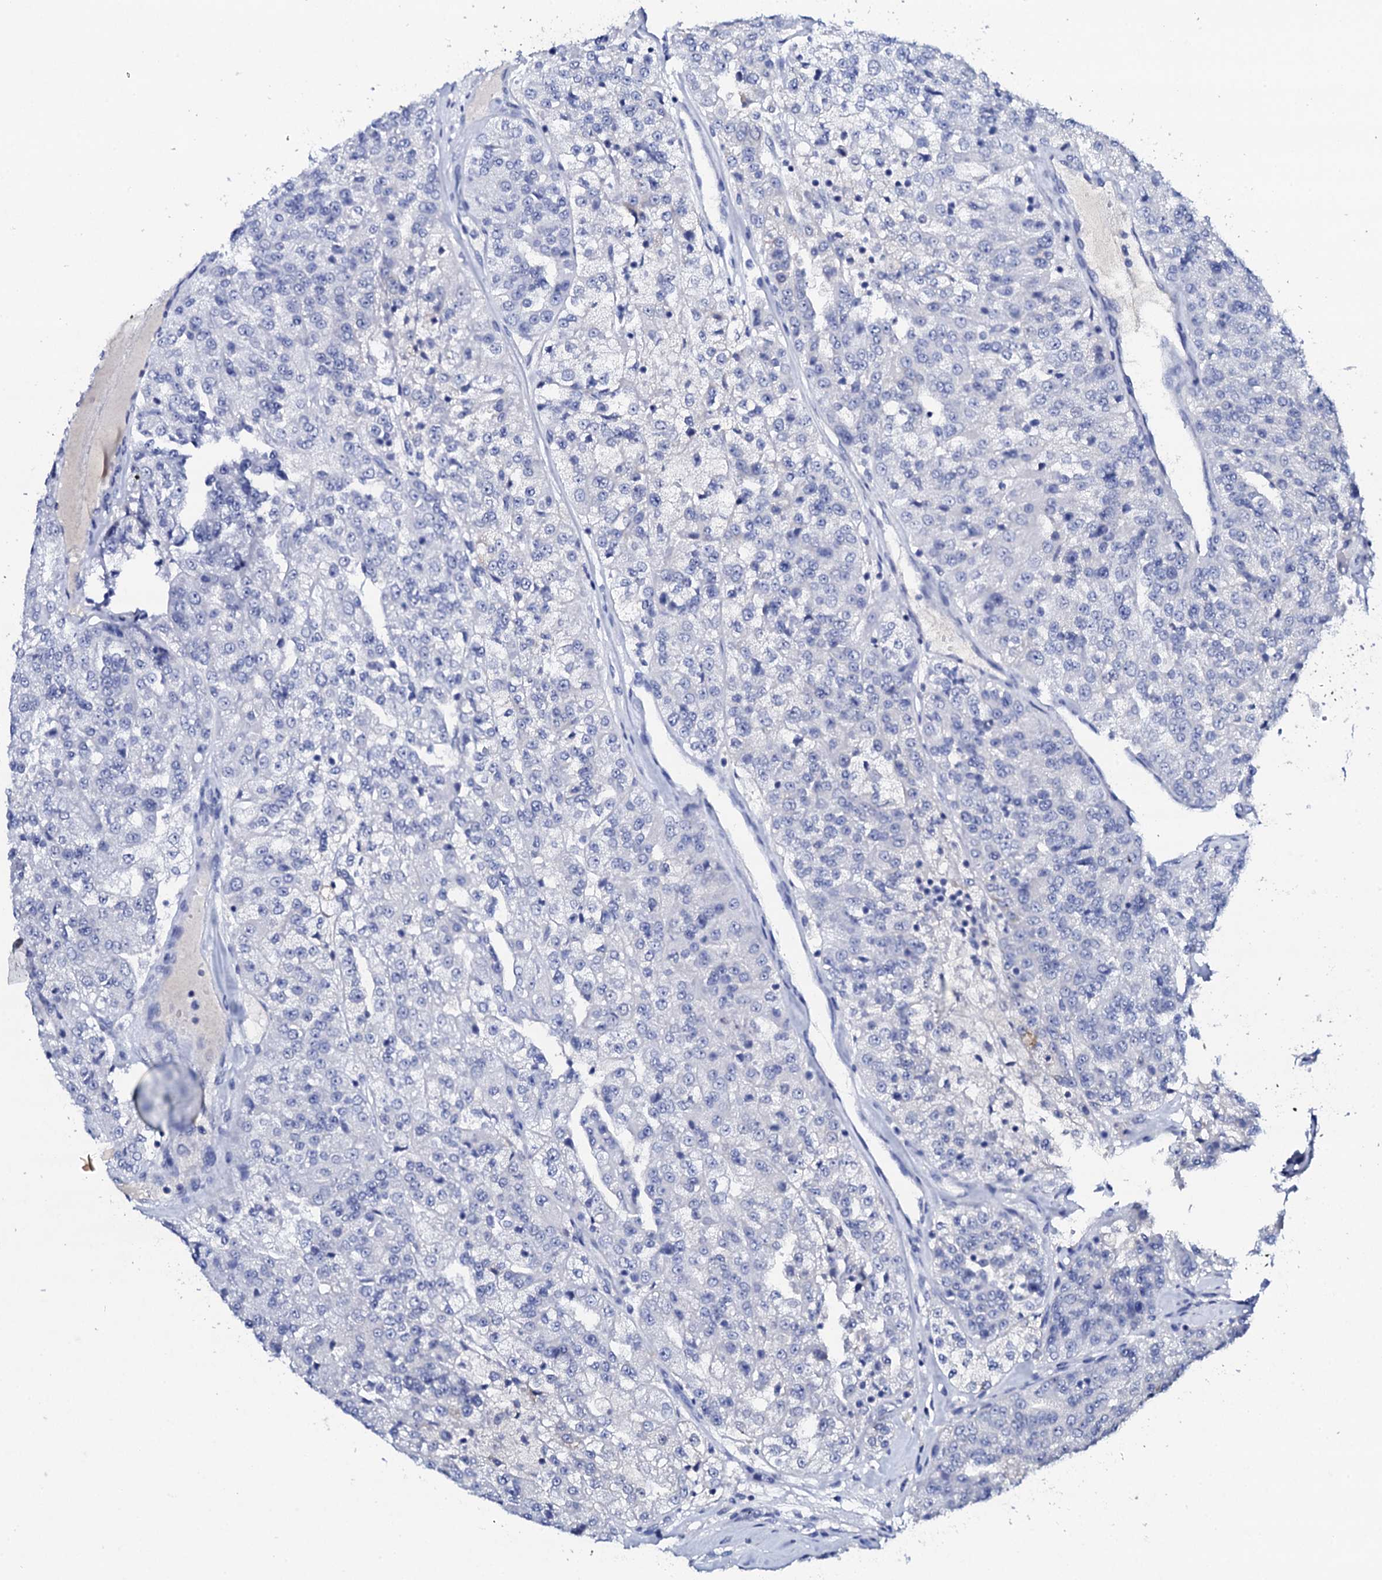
{"staining": {"intensity": "negative", "quantity": "none", "location": "none"}, "tissue": "renal cancer", "cell_type": "Tumor cells", "image_type": "cancer", "snomed": [{"axis": "morphology", "description": "Adenocarcinoma, NOS"}, {"axis": "topography", "description": "Kidney"}], "caption": "Renal cancer was stained to show a protein in brown. There is no significant positivity in tumor cells.", "gene": "FBXL16", "patient": {"sex": "female", "age": 63}}